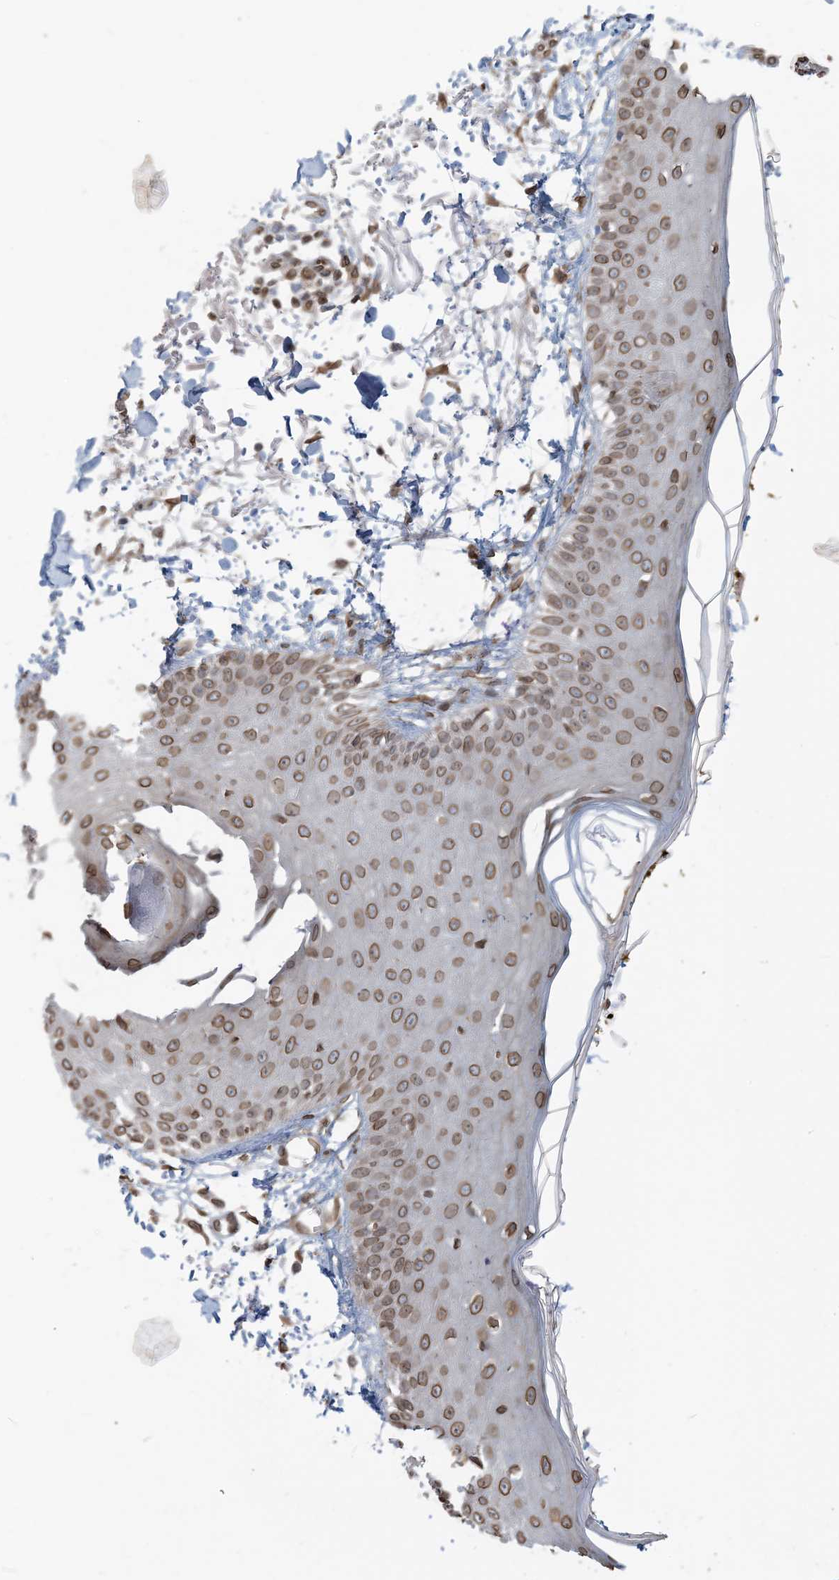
{"staining": {"intensity": "moderate", "quantity": "25%-75%", "location": "cytoplasmic/membranous"}, "tissue": "skin", "cell_type": "Fibroblasts", "image_type": "normal", "snomed": [{"axis": "morphology", "description": "Normal tissue, NOS"}, {"axis": "morphology", "description": "Squamous cell carcinoma, NOS"}, {"axis": "topography", "description": "Skin"}, {"axis": "topography", "description": "Peripheral nerve tissue"}], "caption": "Fibroblasts demonstrate moderate cytoplasmic/membranous staining in about 25%-75% of cells in benign skin.", "gene": "WWP1", "patient": {"sex": "male", "age": 83}}